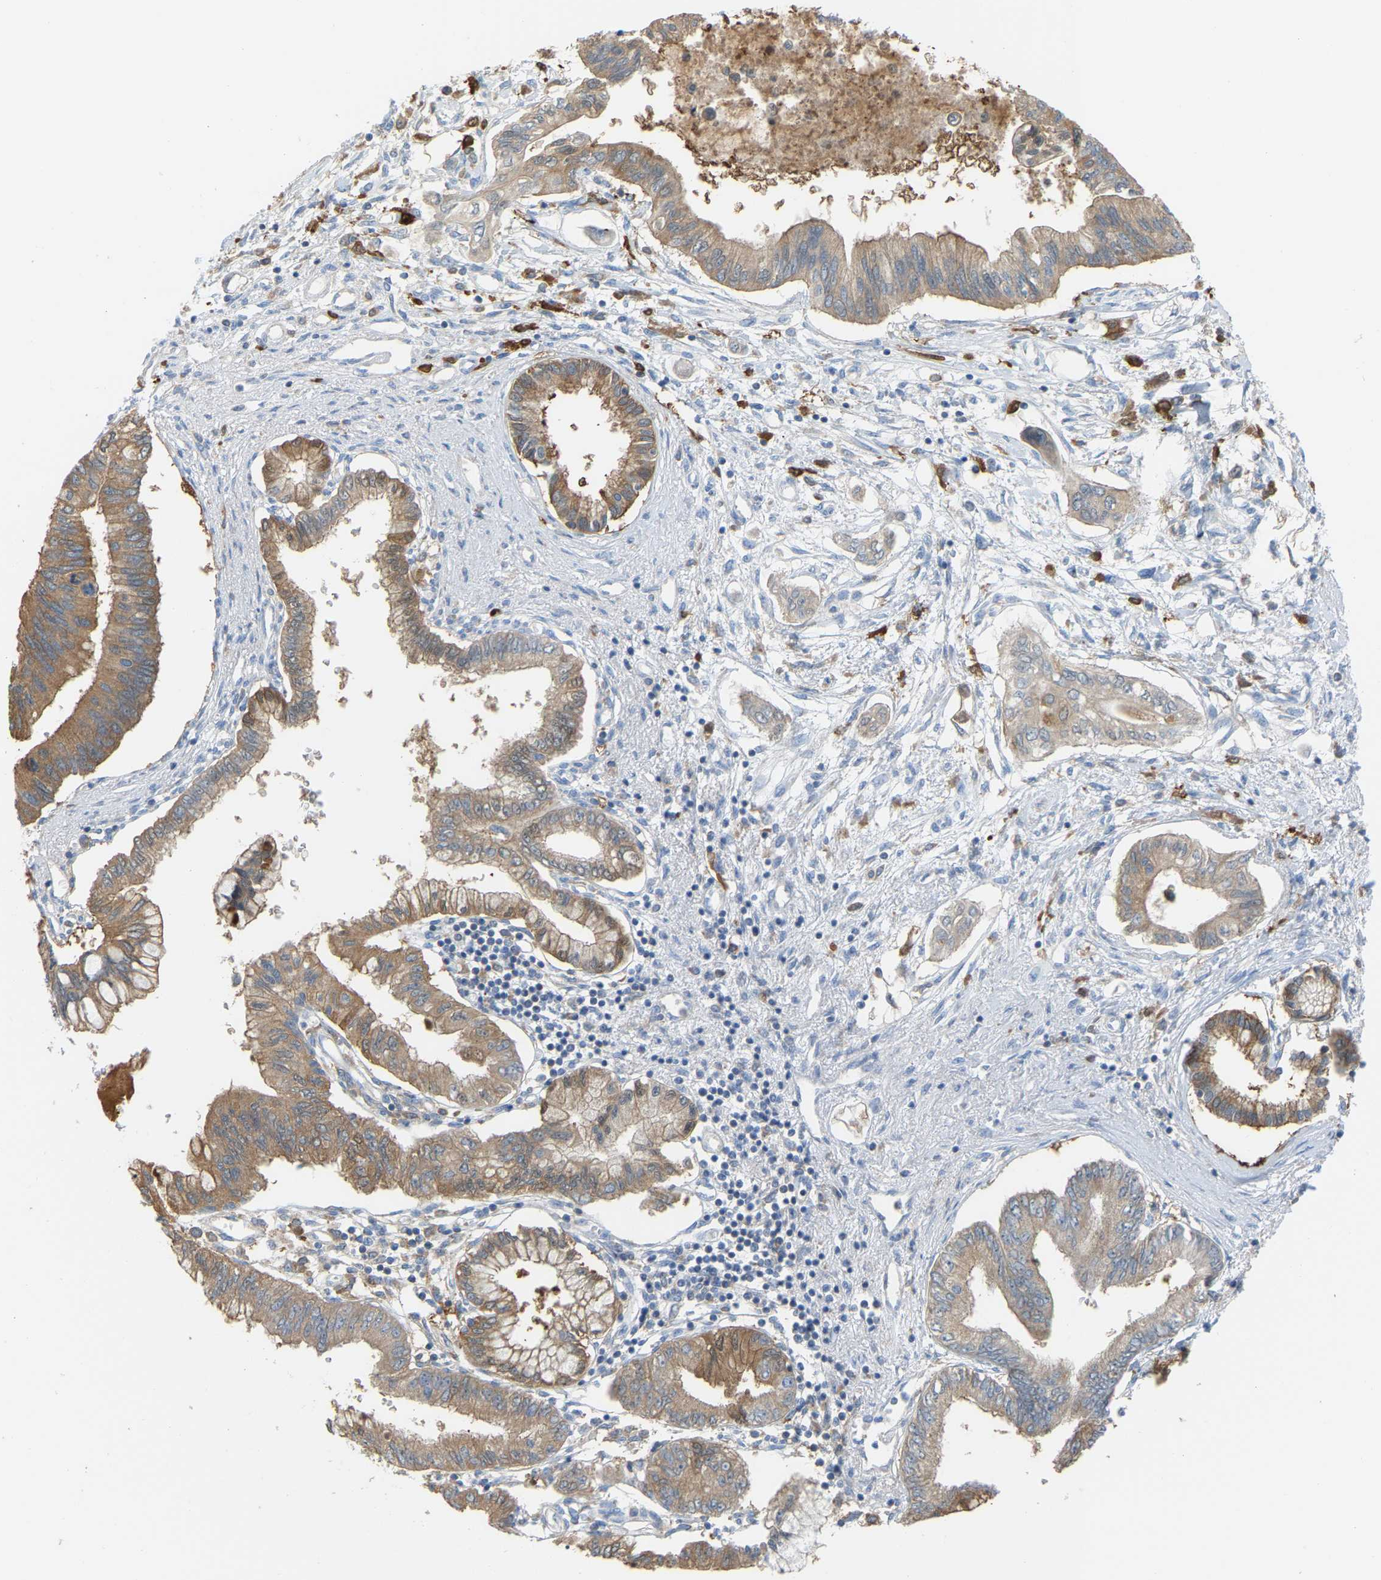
{"staining": {"intensity": "moderate", "quantity": ">75%", "location": "cytoplasmic/membranous"}, "tissue": "pancreatic cancer", "cell_type": "Tumor cells", "image_type": "cancer", "snomed": [{"axis": "morphology", "description": "Adenocarcinoma, NOS"}, {"axis": "topography", "description": "Pancreas"}], "caption": "Adenocarcinoma (pancreatic) was stained to show a protein in brown. There is medium levels of moderate cytoplasmic/membranous expression in about >75% of tumor cells.", "gene": "CROT", "patient": {"sex": "female", "age": 77}}